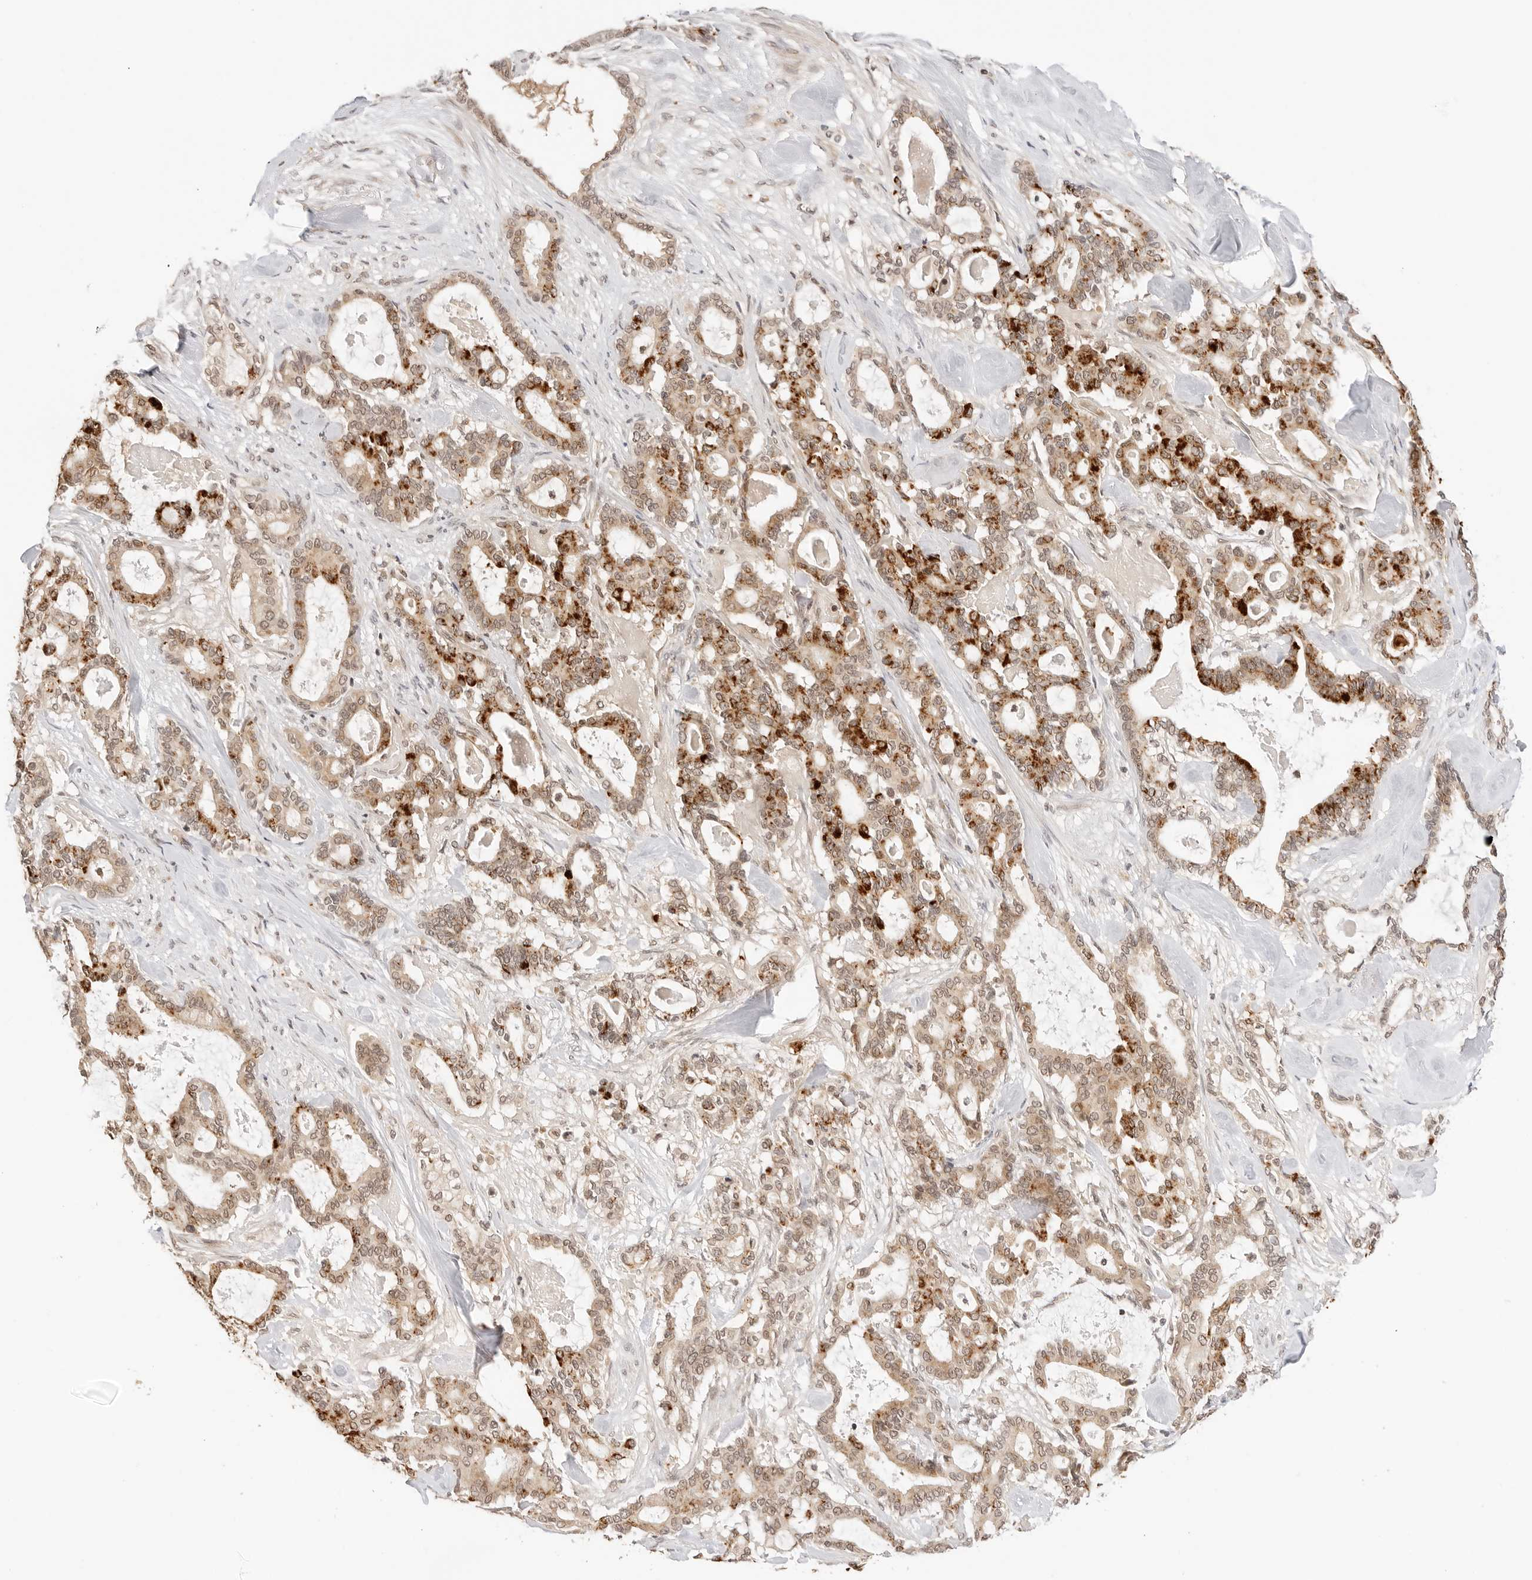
{"staining": {"intensity": "moderate", "quantity": ">75%", "location": "cytoplasmic/membranous,nuclear"}, "tissue": "pancreatic cancer", "cell_type": "Tumor cells", "image_type": "cancer", "snomed": [{"axis": "morphology", "description": "Adenocarcinoma, NOS"}, {"axis": "topography", "description": "Pancreas"}], "caption": "Moderate cytoplasmic/membranous and nuclear expression is identified in about >75% of tumor cells in pancreatic cancer (adenocarcinoma).", "gene": "GPR34", "patient": {"sex": "male", "age": 63}}